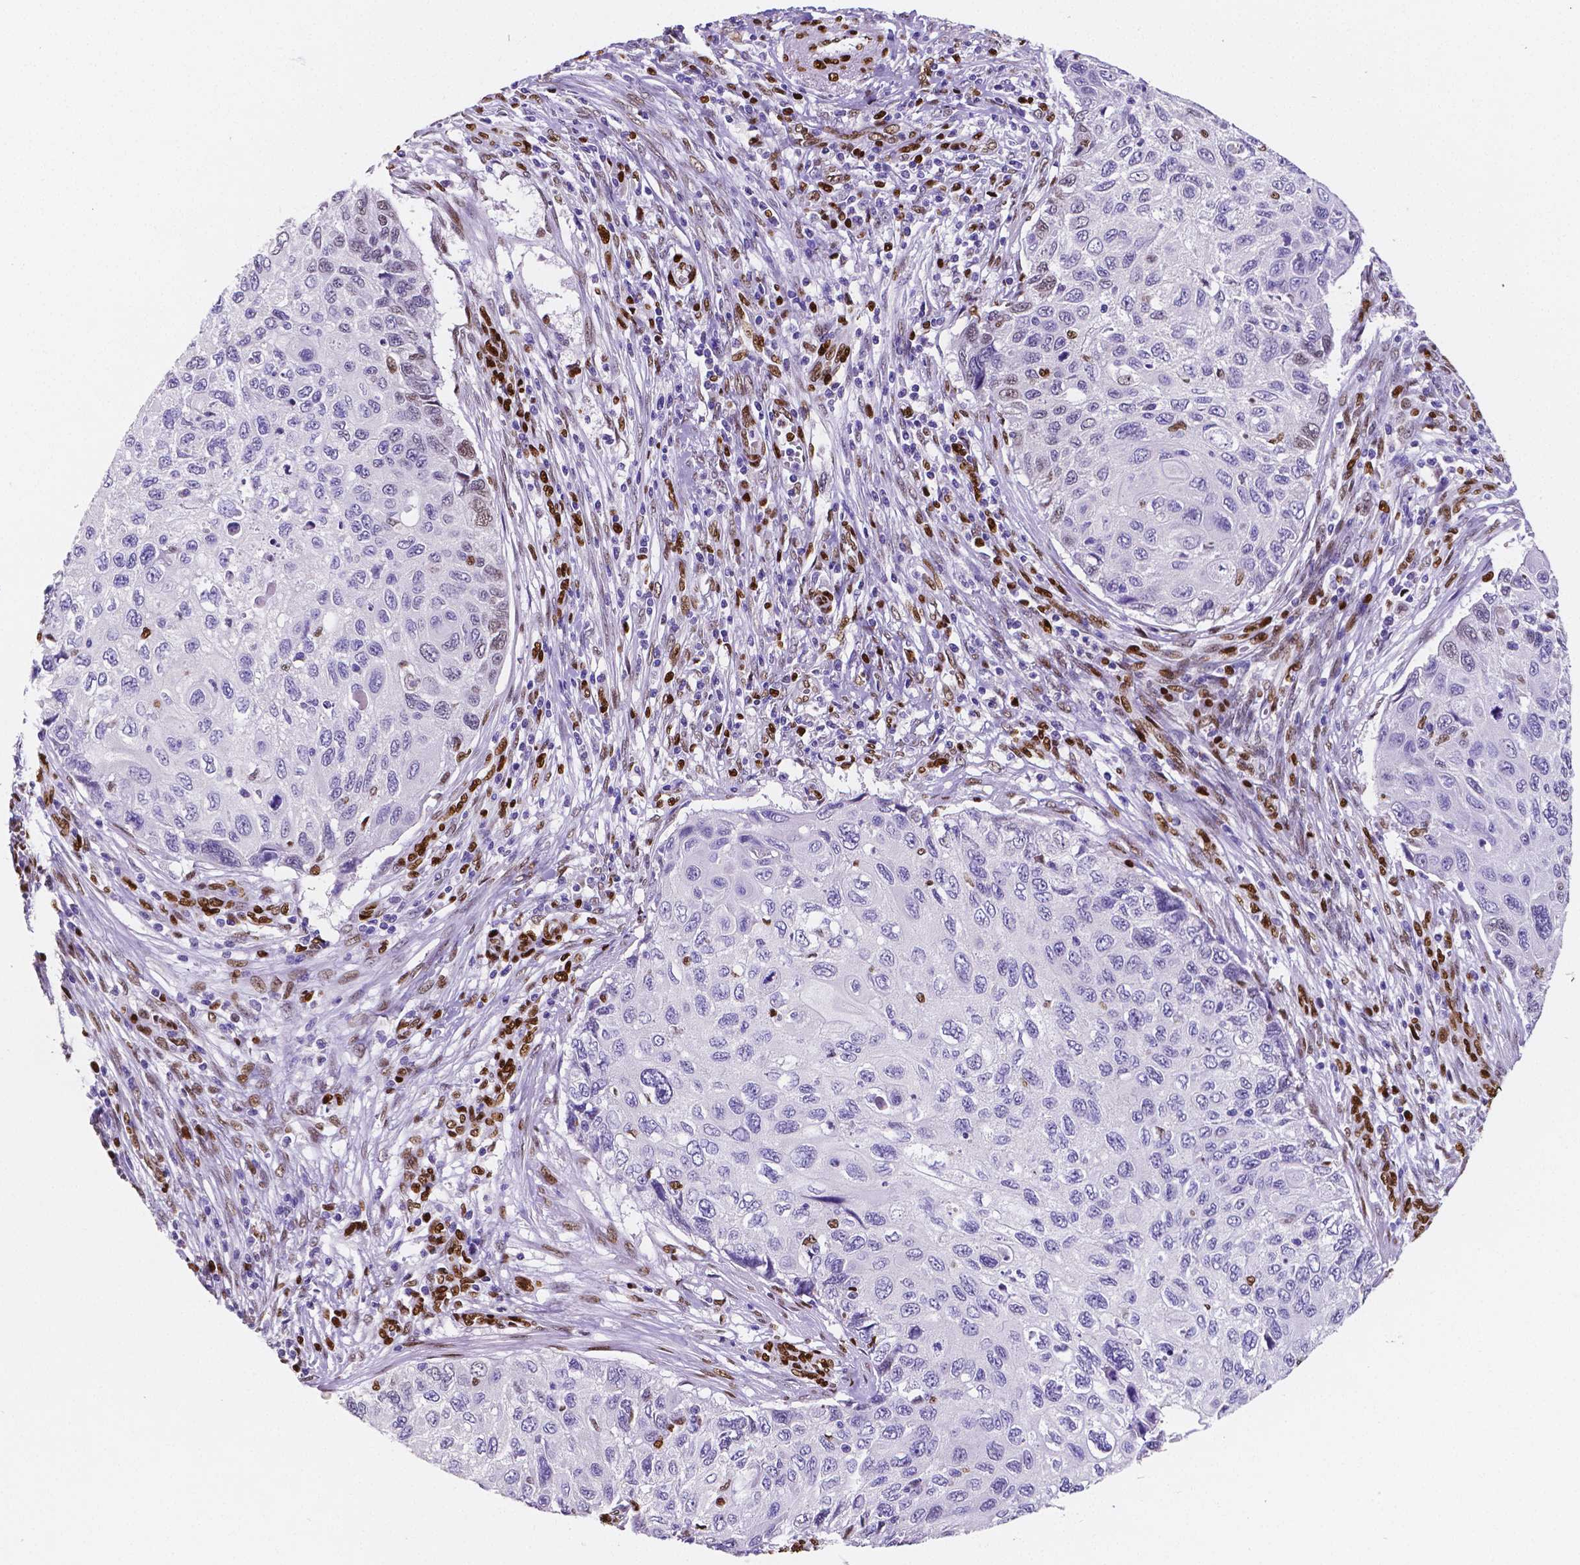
{"staining": {"intensity": "moderate", "quantity": "<25%", "location": "nuclear"}, "tissue": "cervical cancer", "cell_type": "Tumor cells", "image_type": "cancer", "snomed": [{"axis": "morphology", "description": "Squamous cell carcinoma, NOS"}, {"axis": "topography", "description": "Cervix"}], "caption": "IHC histopathology image of neoplastic tissue: cervical squamous cell carcinoma stained using IHC reveals low levels of moderate protein expression localized specifically in the nuclear of tumor cells, appearing as a nuclear brown color.", "gene": "MEF2C", "patient": {"sex": "female", "age": 70}}